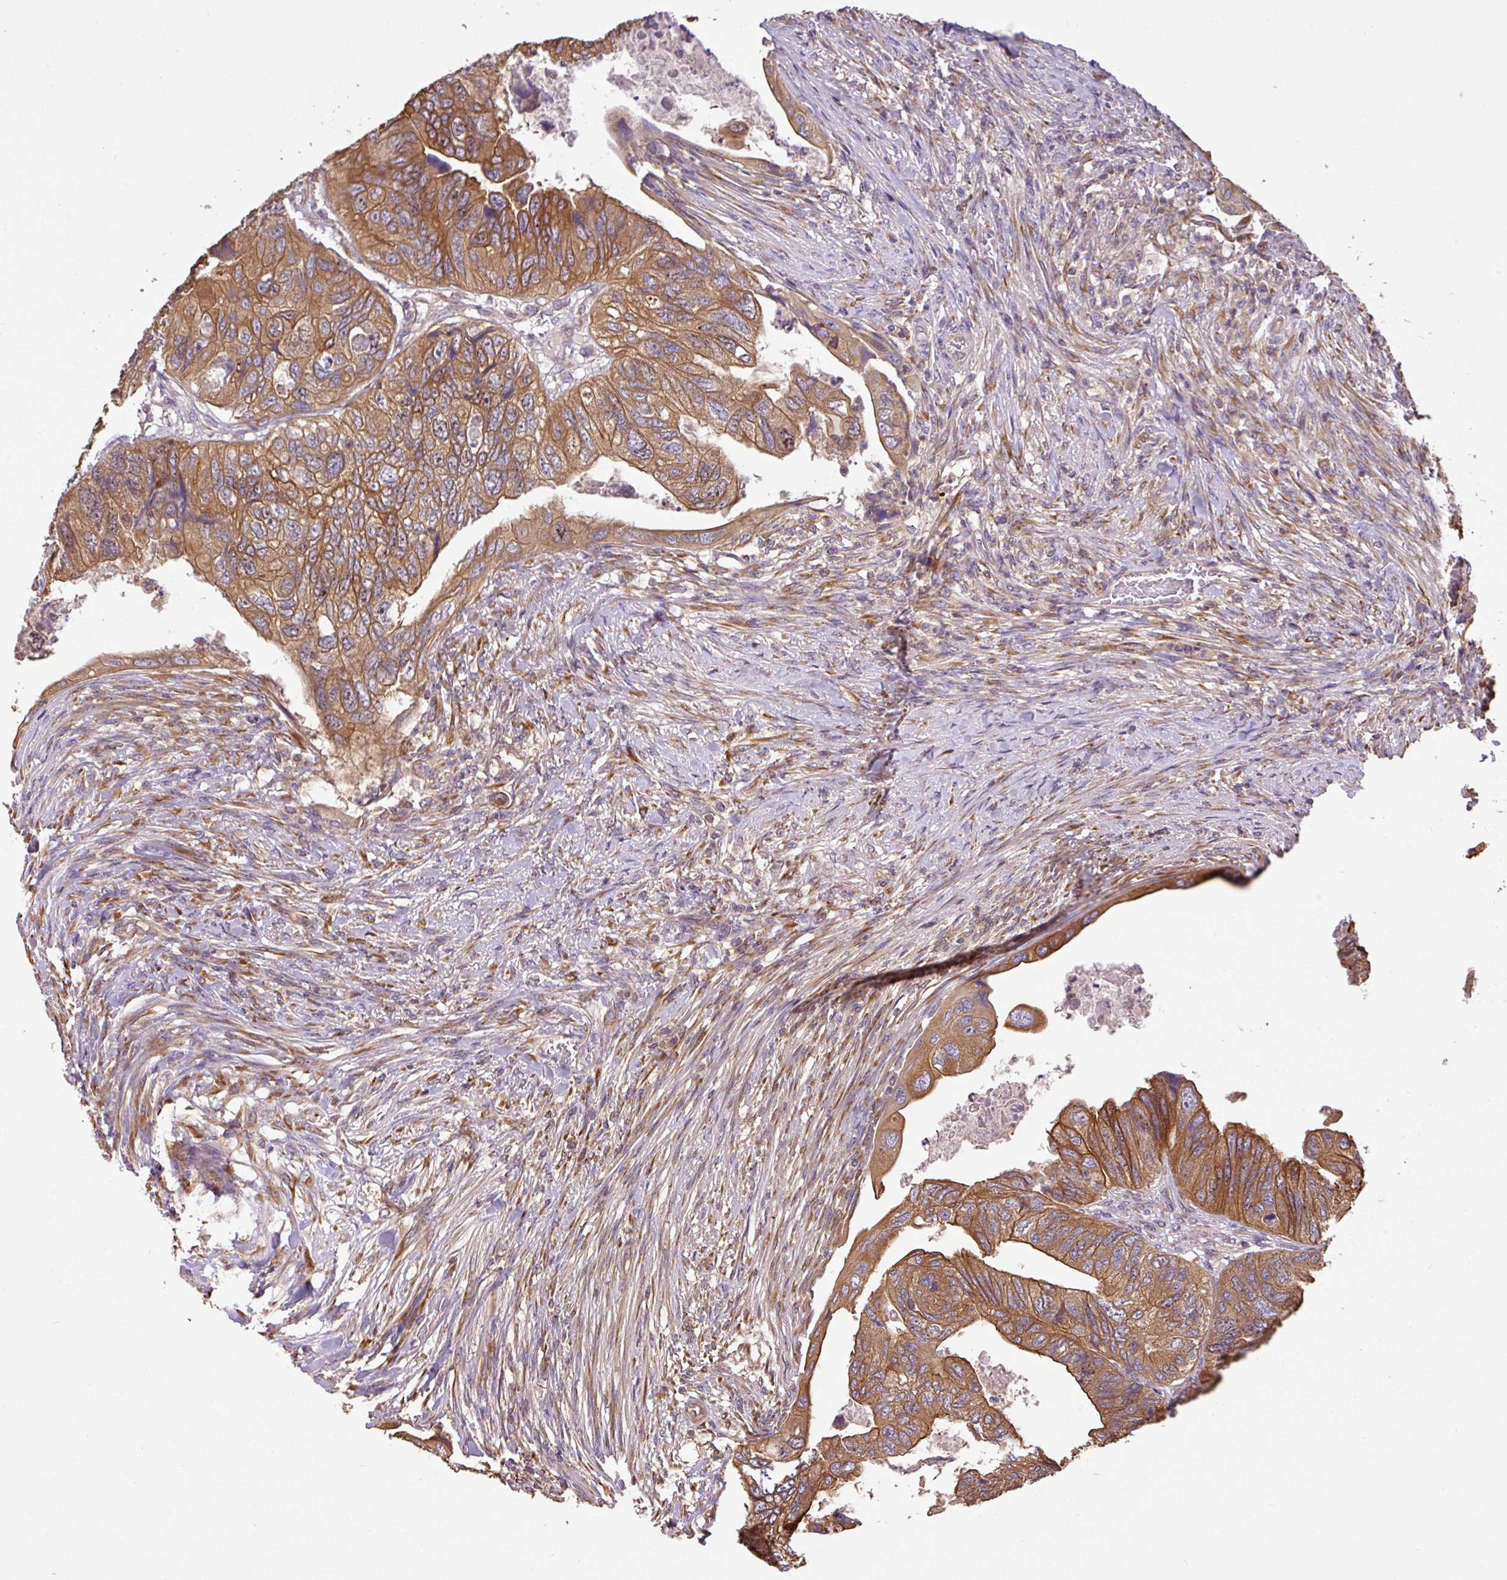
{"staining": {"intensity": "moderate", "quantity": ">75%", "location": "cytoplasmic/membranous"}, "tissue": "colorectal cancer", "cell_type": "Tumor cells", "image_type": "cancer", "snomed": [{"axis": "morphology", "description": "Adenocarcinoma, NOS"}, {"axis": "topography", "description": "Rectum"}], "caption": "A brown stain labels moderate cytoplasmic/membranous expression of a protein in colorectal cancer (adenocarcinoma) tumor cells.", "gene": "VENTX", "patient": {"sex": "male", "age": 63}}